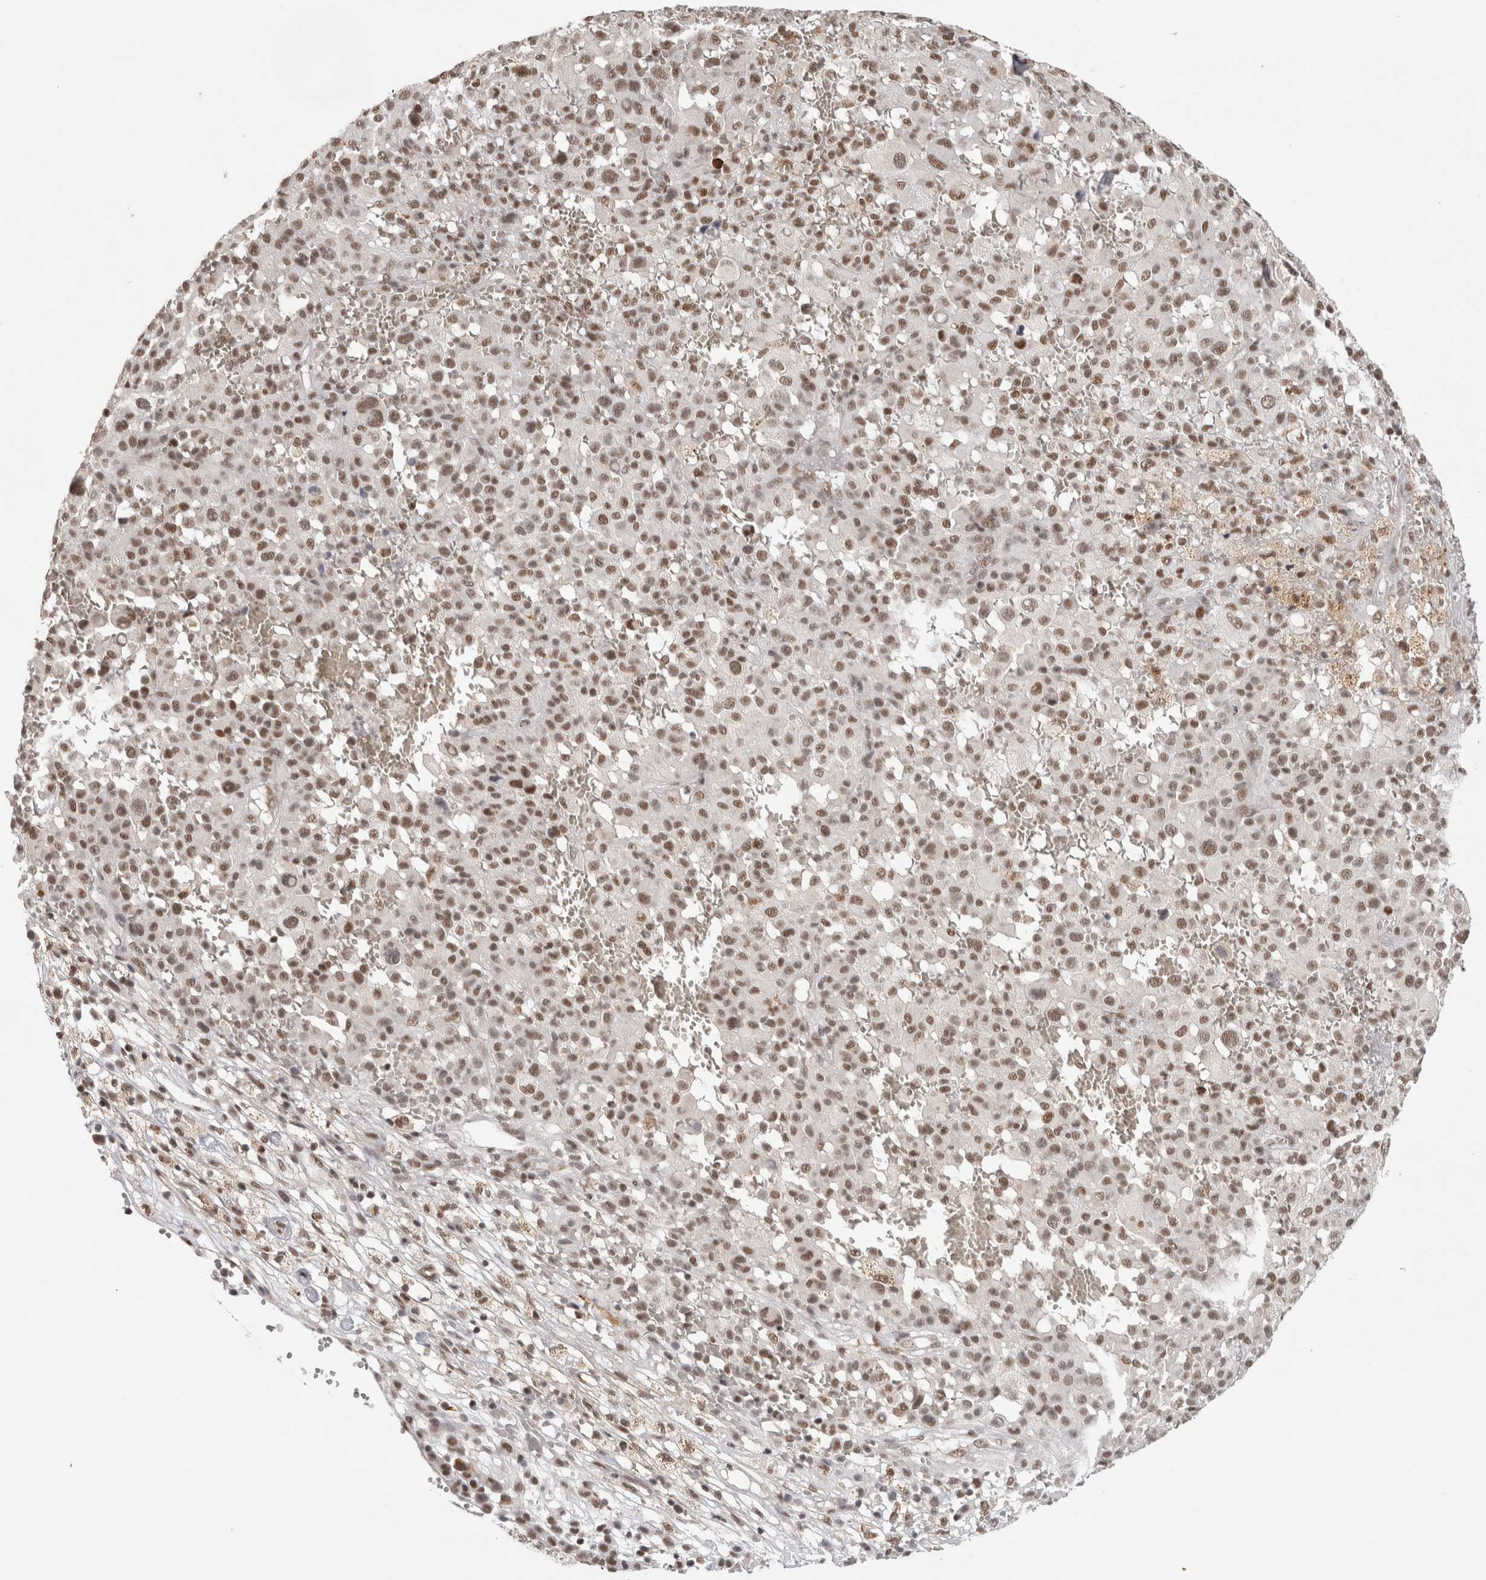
{"staining": {"intensity": "moderate", "quantity": ">75%", "location": "nuclear"}, "tissue": "melanoma", "cell_type": "Tumor cells", "image_type": "cancer", "snomed": [{"axis": "morphology", "description": "Malignant melanoma, Metastatic site"}, {"axis": "topography", "description": "Skin"}], "caption": "Immunohistochemical staining of human melanoma displays moderate nuclear protein positivity in approximately >75% of tumor cells. The protein of interest is shown in brown color, while the nuclei are stained blue.", "gene": "ZNF830", "patient": {"sex": "female", "age": 74}}